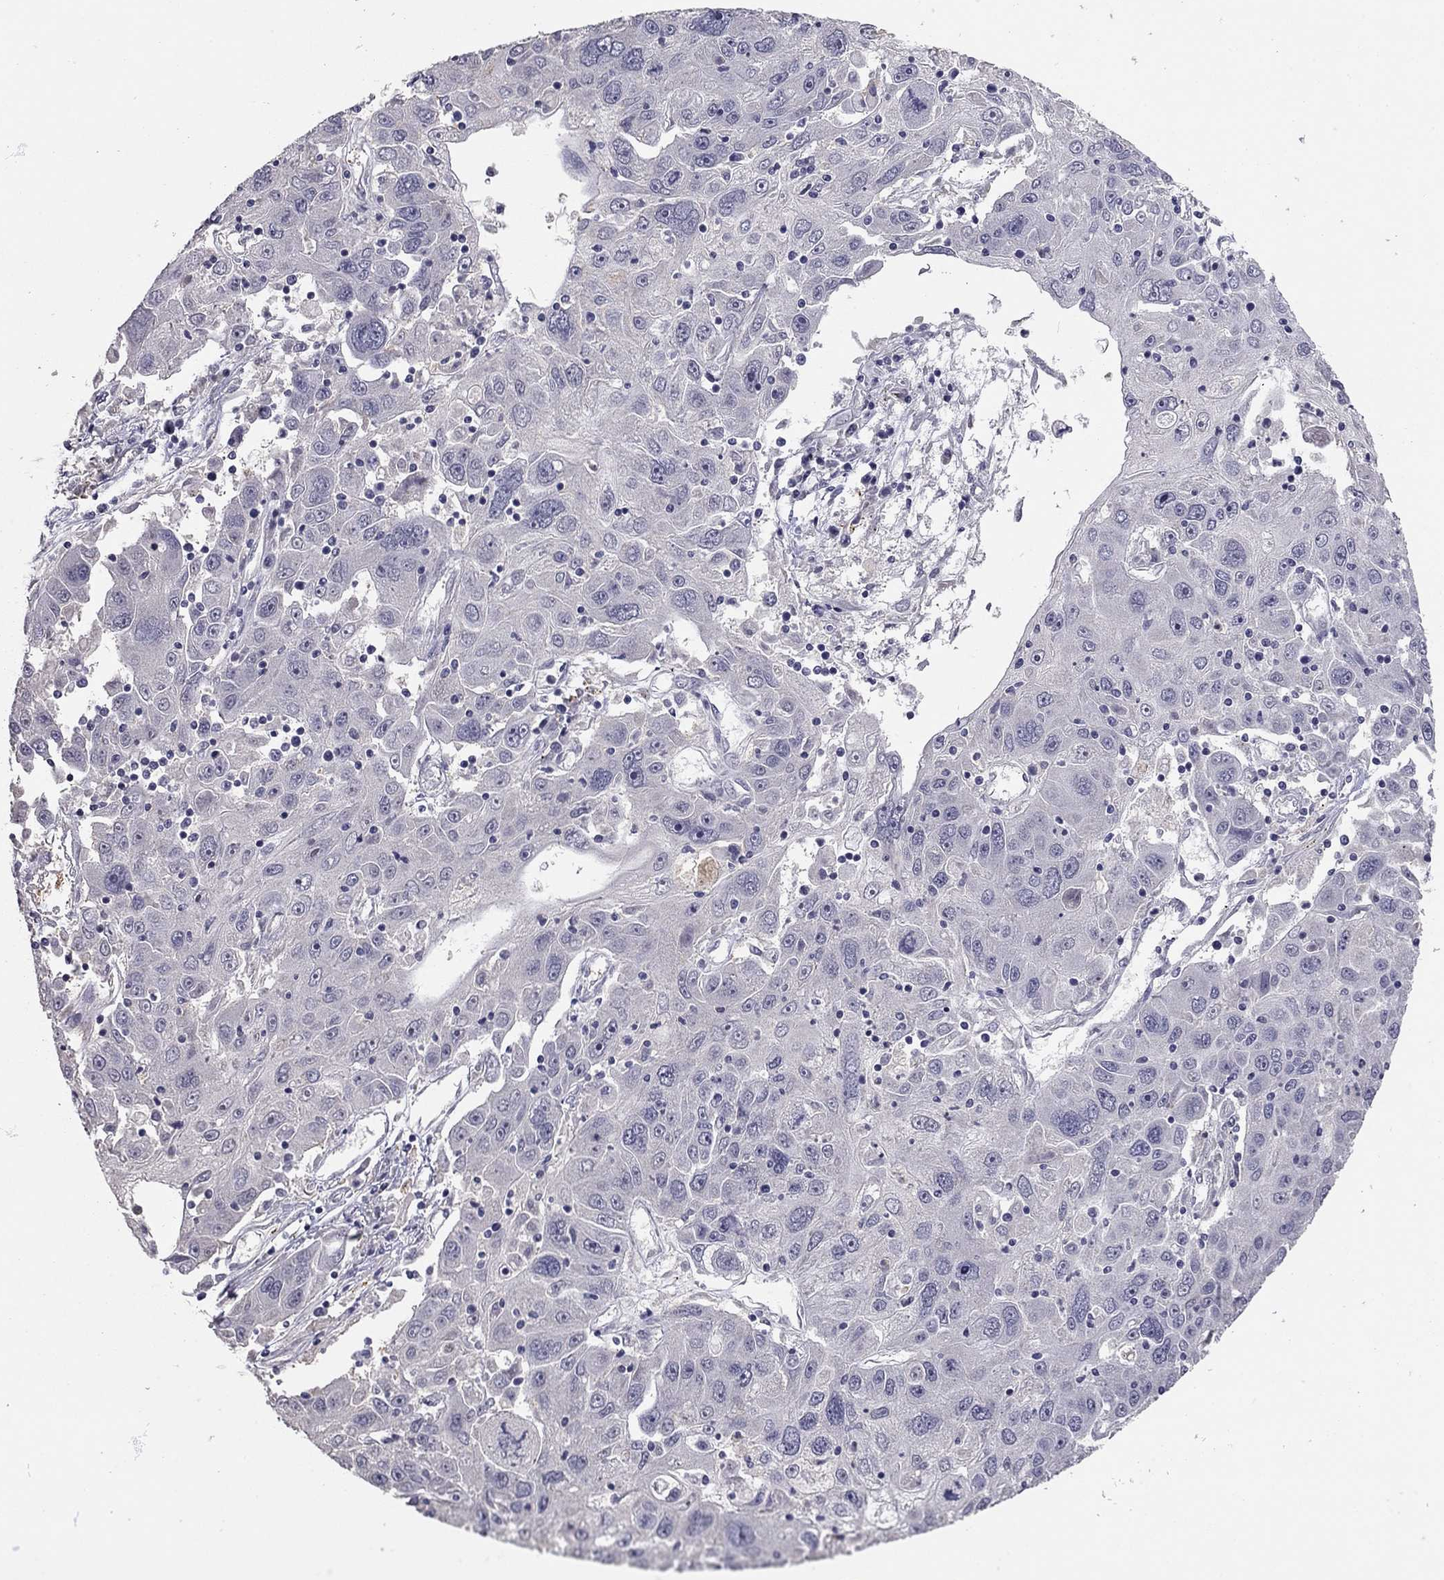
{"staining": {"intensity": "negative", "quantity": "none", "location": "none"}, "tissue": "stomach cancer", "cell_type": "Tumor cells", "image_type": "cancer", "snomed": [{"axis": "morphology", "description": "Adenocarcinoma, NOS"}, {"axis": "topography", "description": "Stomach"}], "caption": "Tumor cells are negative for protein expression in human stomach adenocarcinoma.", "gene": "SCARB1", "patient": {"sex": "male", "age": 56}}